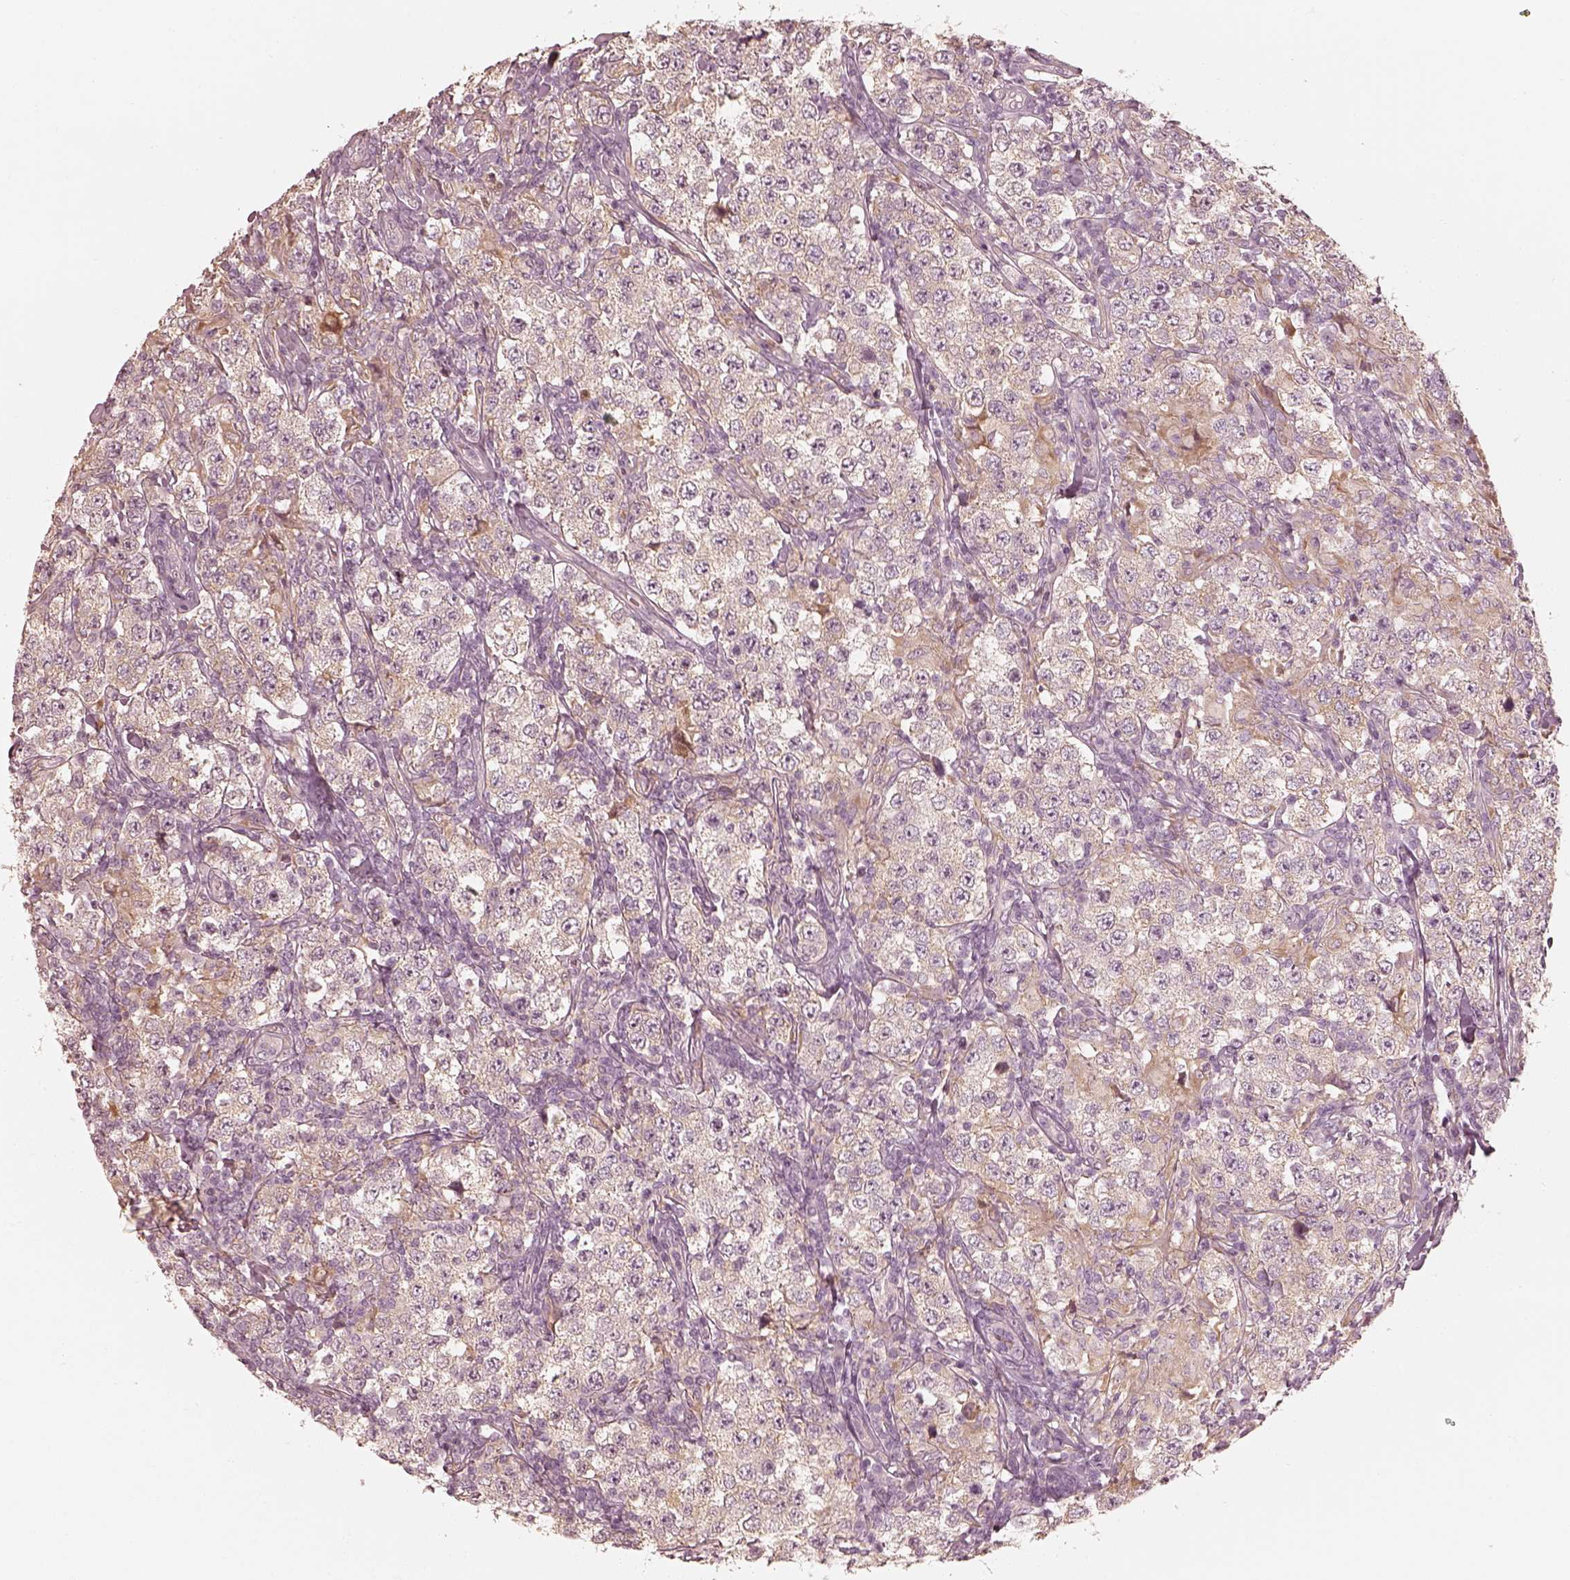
{"staining": {"intensity": "negative", "quantity": "none", "location": "none"}, "tissue": "testis cancer", "cell_type": "Tumor cells", "image_type": "cancer", "snomed": [{"axis": "morphology", "description": "Seminoma, NOS"}, {"axis": "morphology", "description": "Carcinoma, Embryonal, NOS"}, {"axis": "topography", "description": "Testis"}], "caption": "There is no significant expression in tumor cells of embryonal carcinoma (testis).", "gene": "FMNL2", "patient": {"sex": "male", "age": 41}}